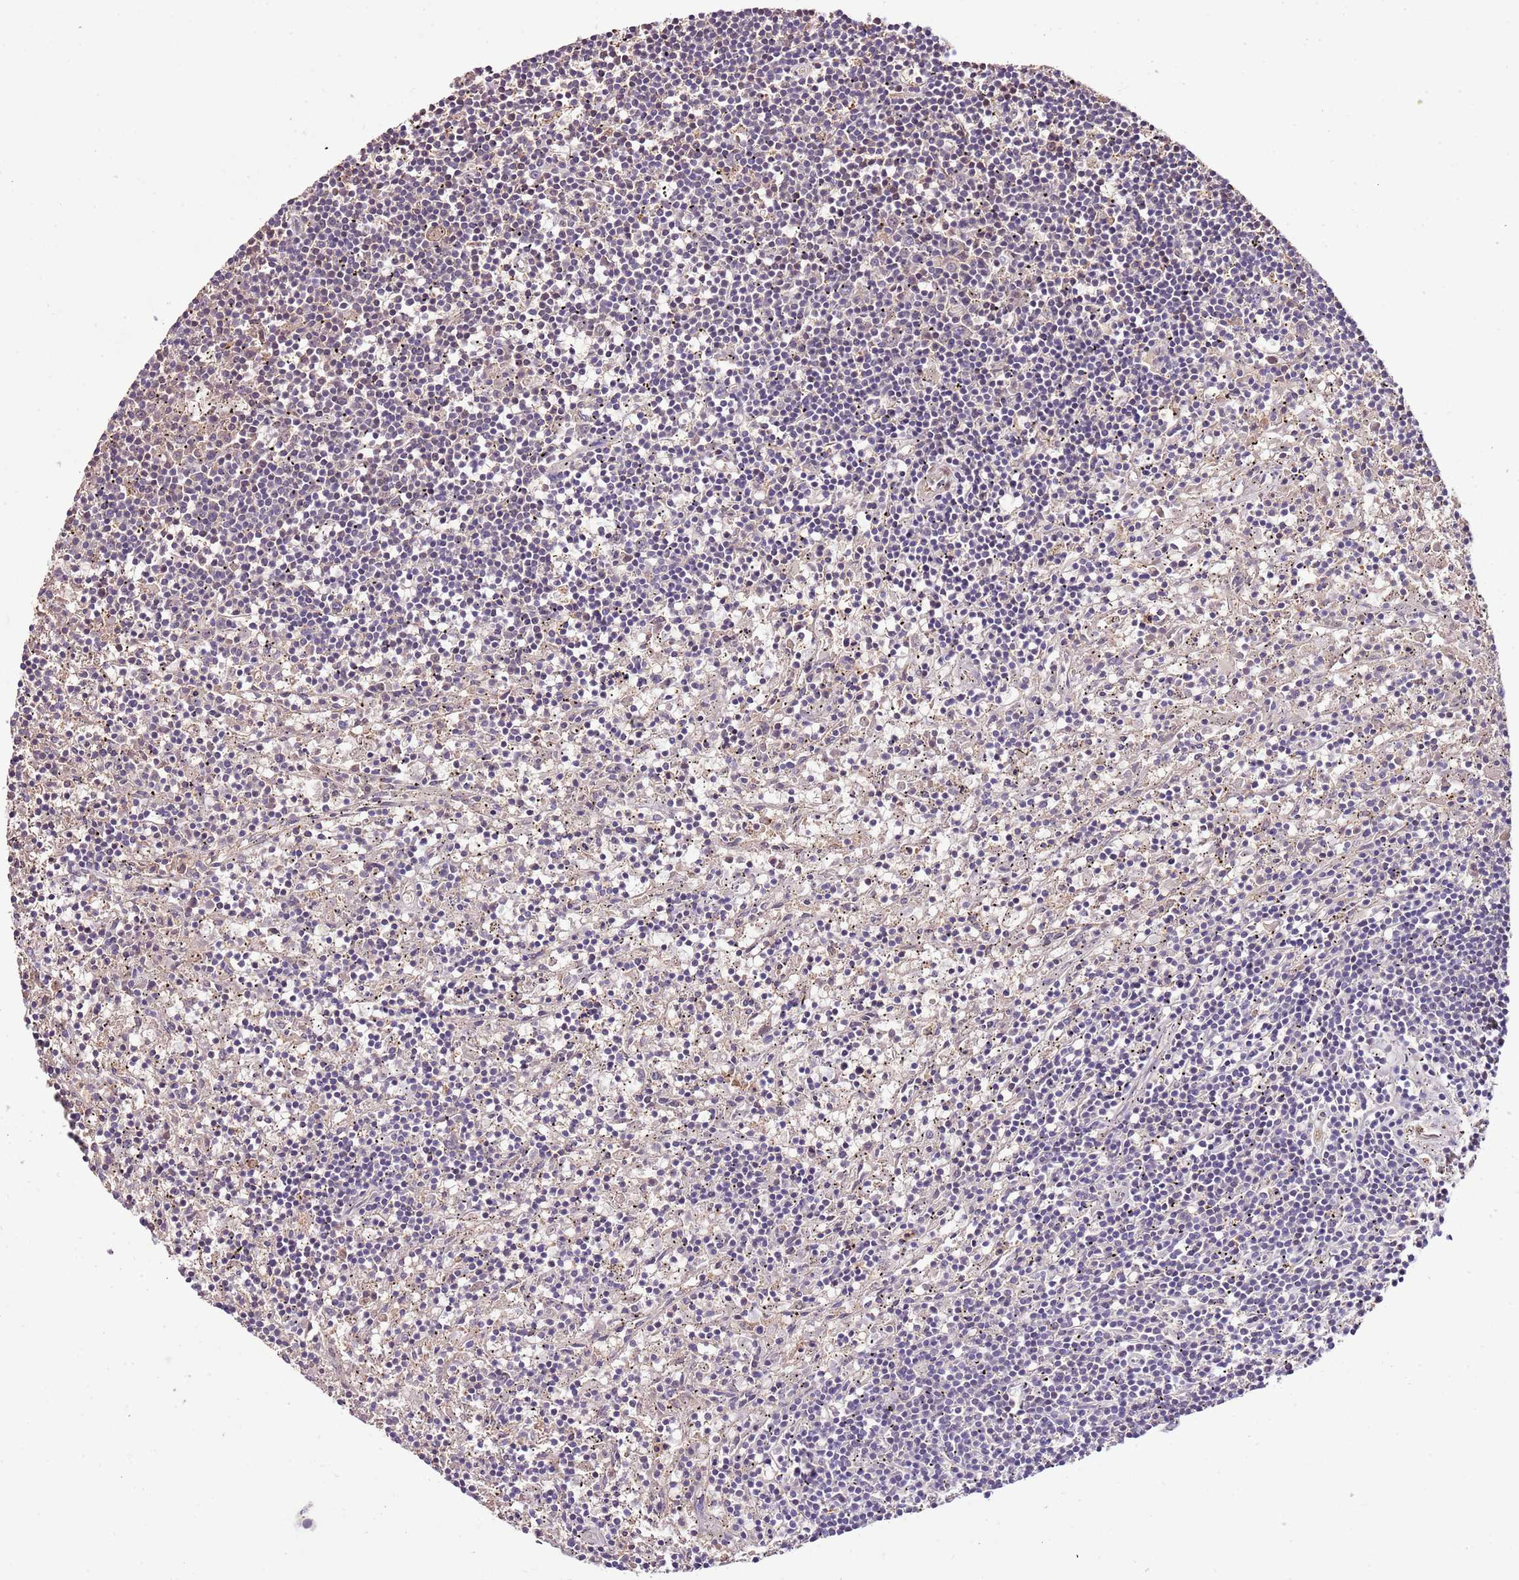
{"staining": {"intensity": "negative", "quantity": "none", "location": "none"}, "tissue": "lymphoma", "cell_type": "Tumor cells", "image_type": "cancer", "snomed": [{"axis": "morphology", "description": "Malignant lymphoma, non-Hodgkin's type, Low grade"}, {"axis": "topography", "description": "Spleen"}], "caption": "Tumor cells are negative for protein expression in human low-grade malignant lymphoma, non-Hodgkin's type. The staining is performed using DAB (3,3'-diaminobenzidine) brown chromogen with nuclei counter-stained in using hematoxylin.", "gene": "DENR", "patient": {"sex": "male", "age": 76}}